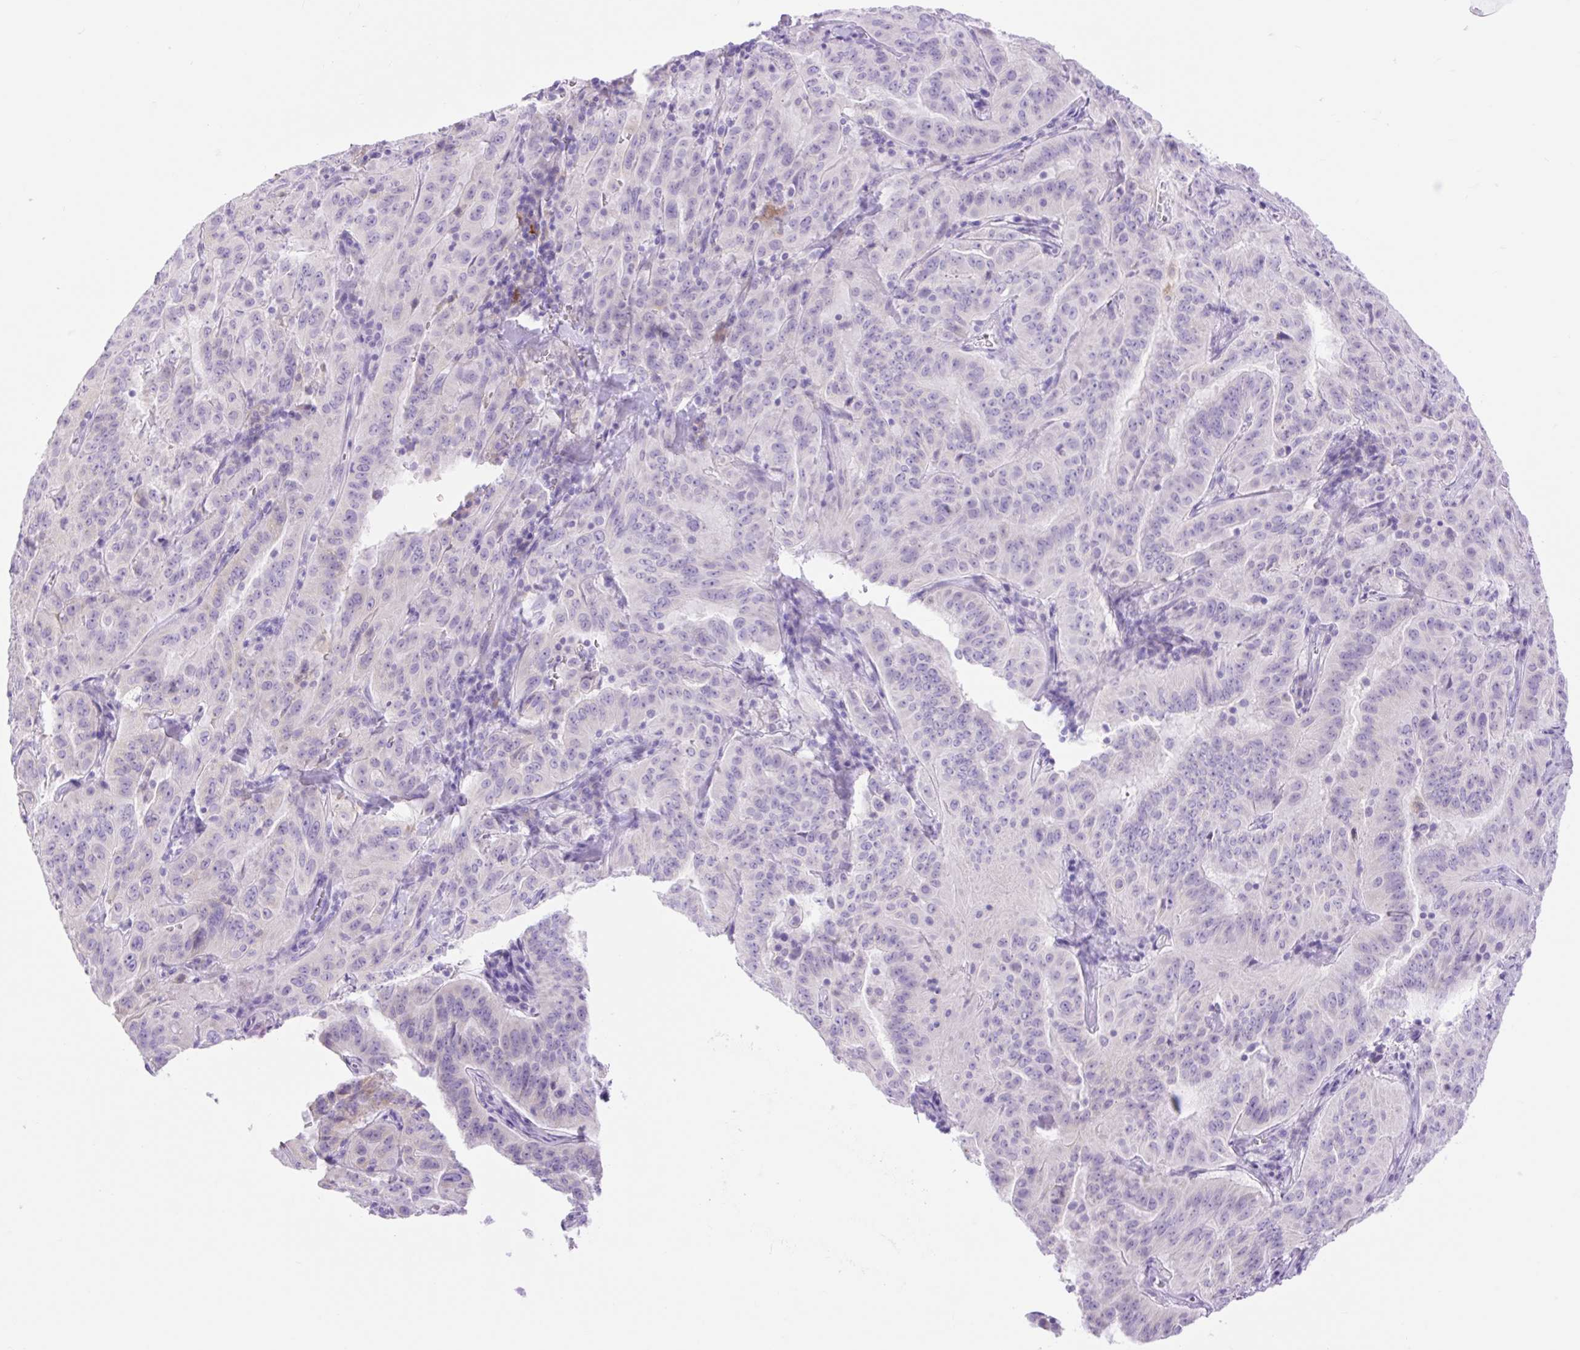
{"staining": {"intensity": "weak", "quantity": "<25%", "location": "cytoplasmic/membranous"}, "tissue": "pancreatic cancer", "cell_type": "Tumor cells", "image_type": "cancer", "snomed": [{"axis": "morphology", "description": "Adenocarcinoma, NOS"}, {"axis": "topography", "description": "Pancreas"}], "caption": "Immunohistochemistry (IHC) micrograph of pancreatic adenocarcinoma stained for a protein (brown), which demonstrates no expression in tumor cells. (IHC, brightfield microscopy, high magnification).", "gene": "SLC25A40", "patient": {"sex": "male", "age": 63}}